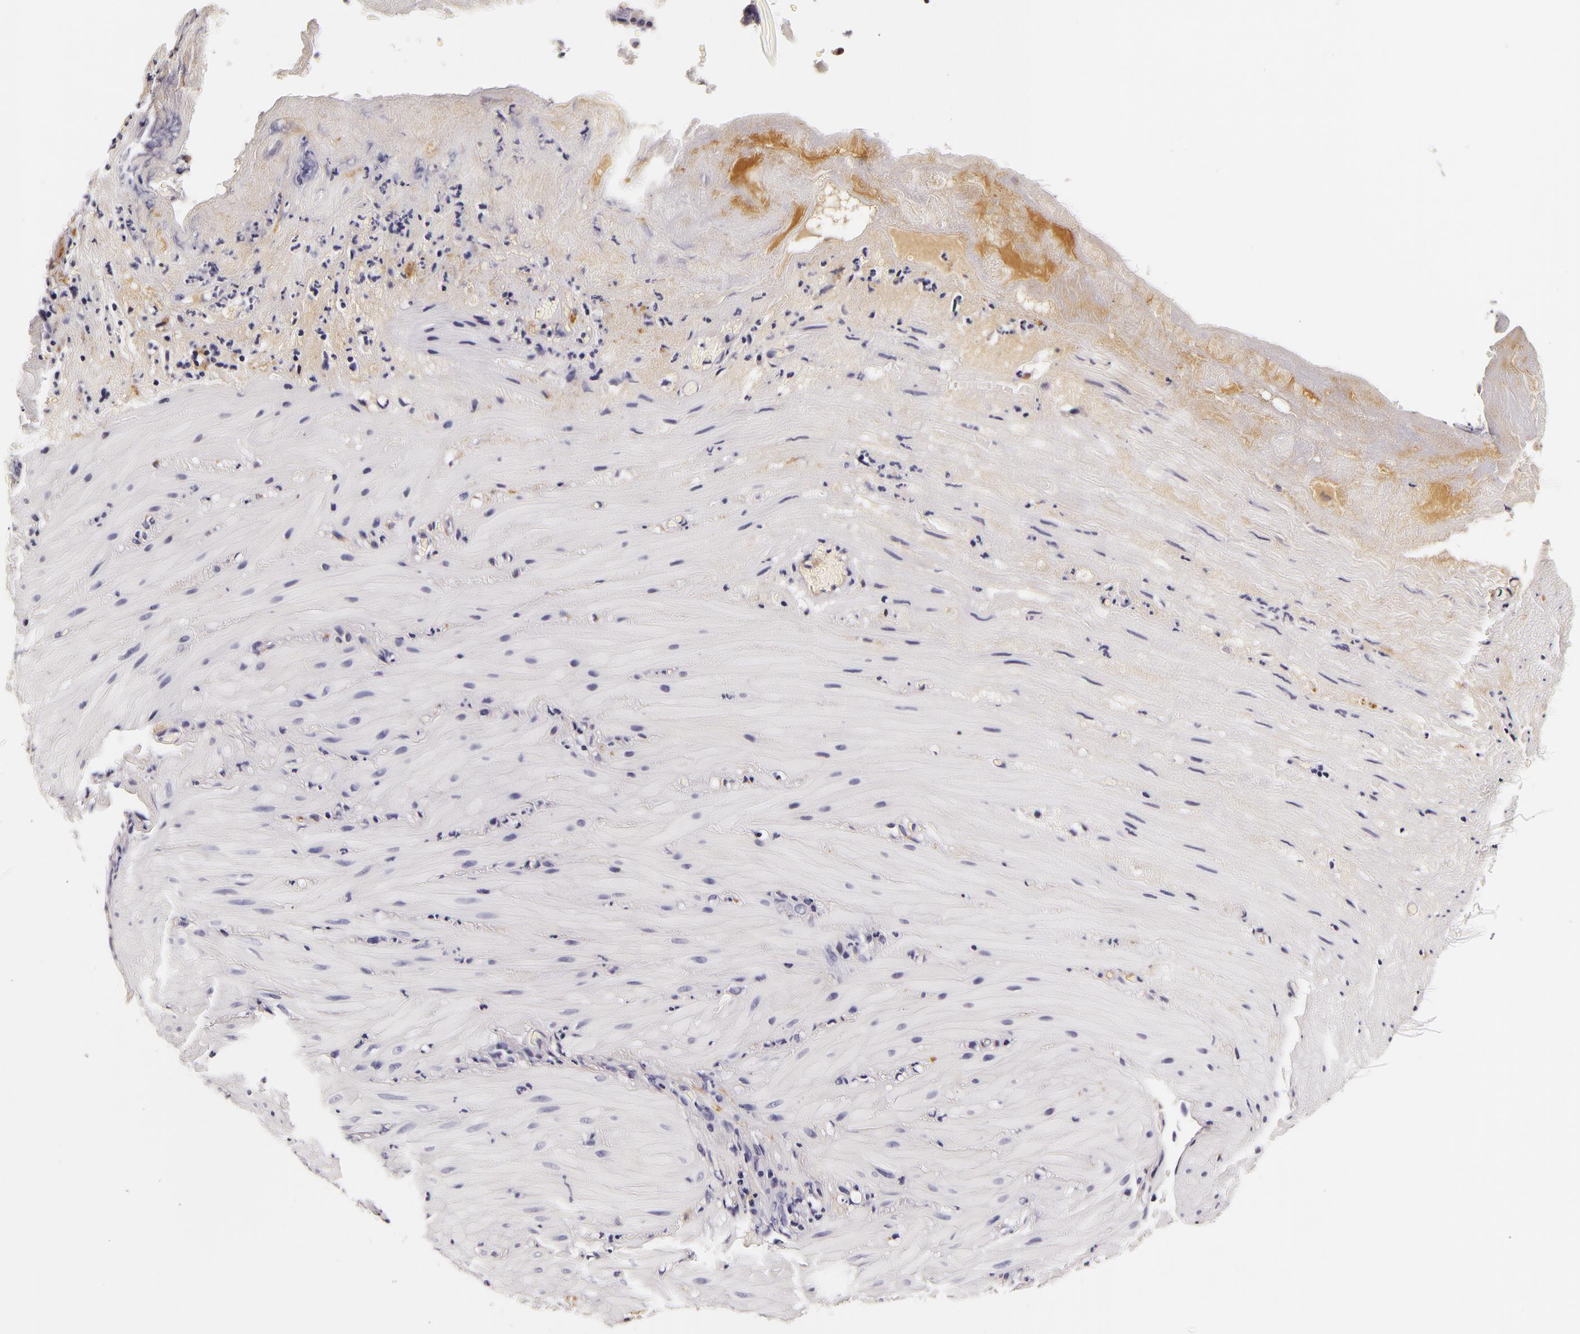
{"staining": {"intensity": "negative", "quantity": "none", "location": "none"}, "tissue": "smooth muscle", "cell_type": "Smooth muscle cells", "image_type": "normal", "snomed": [{"axis": "morphology", "description": "Normal tissue, NOS"}, {"axis": "topography", "description": "Duodenum"}], "caption": "Immunohistochemistry (IHC) photomicrograph of unremarkable smooth muscle stained for a protein (brown), which exhibits no positivity in smooth muscle cells. (DAB (3,3'-diaminobenzidine) IHC, high magnification).", "gene": "LGALS3BP", "patient": {"sex": "male", "age": 63}}